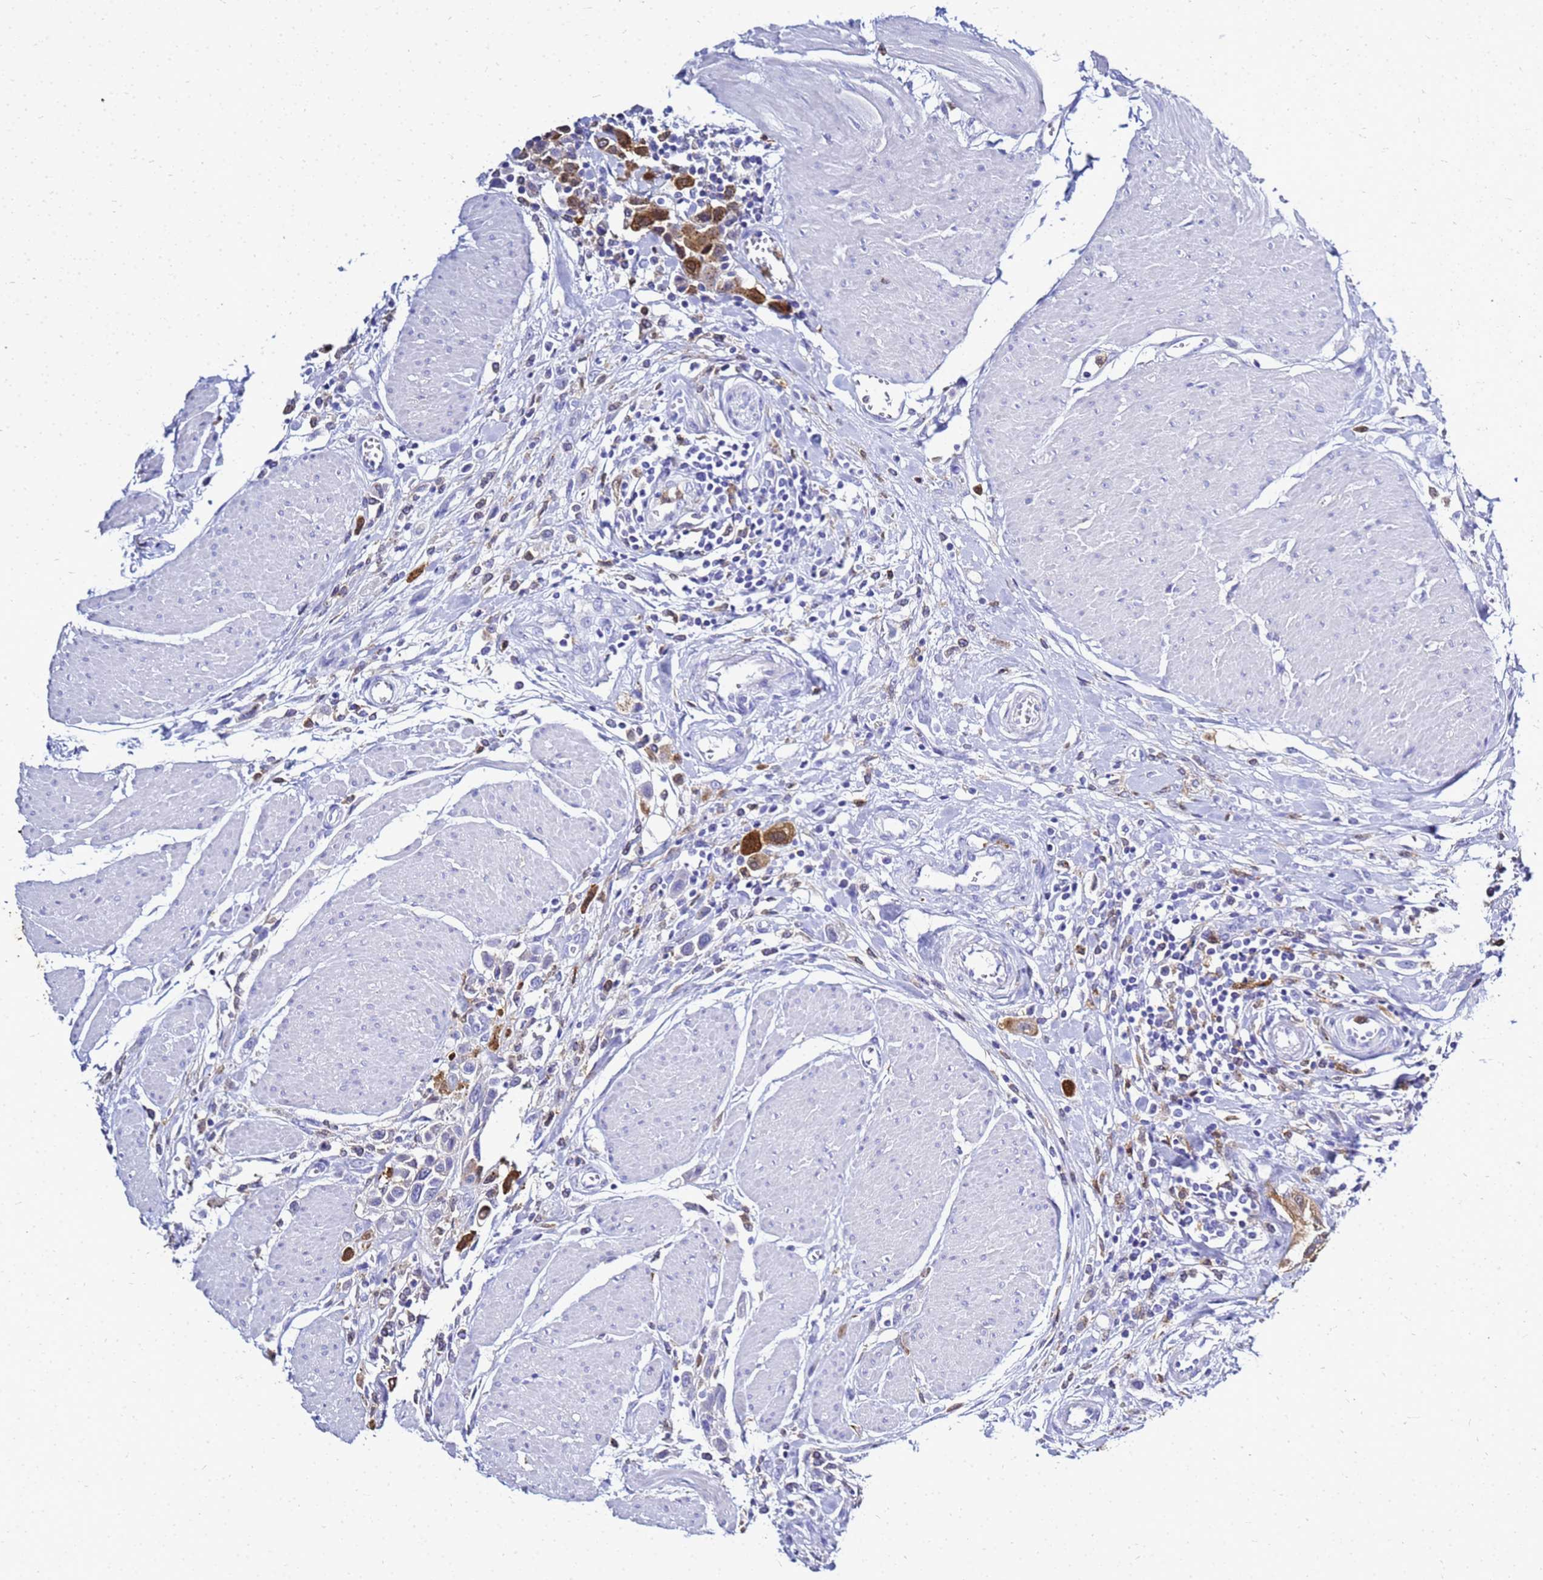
{"staining": {"intensity": "strong", "quantity": "25%-75%", "location": "cytoplasmic/membranous,nuclear"}, "tissue": "urothelial cancer", "cell_type": "Tumor cells", "image_type": "cancer", "snomed": [{"axis": "morphology", "description": "Urothelial carcinoma, High grade"}, {"axis": "topography", "description": "Urinary bladder"}], "caption": "The image demonstrates a brown stain indicating the presence of a protein in the cytoplasmic/membranous and nuclear of tumor cells in urothelial cancer.", "gene": "CSTA", "patient": {"sex": "male", "age": 50}}